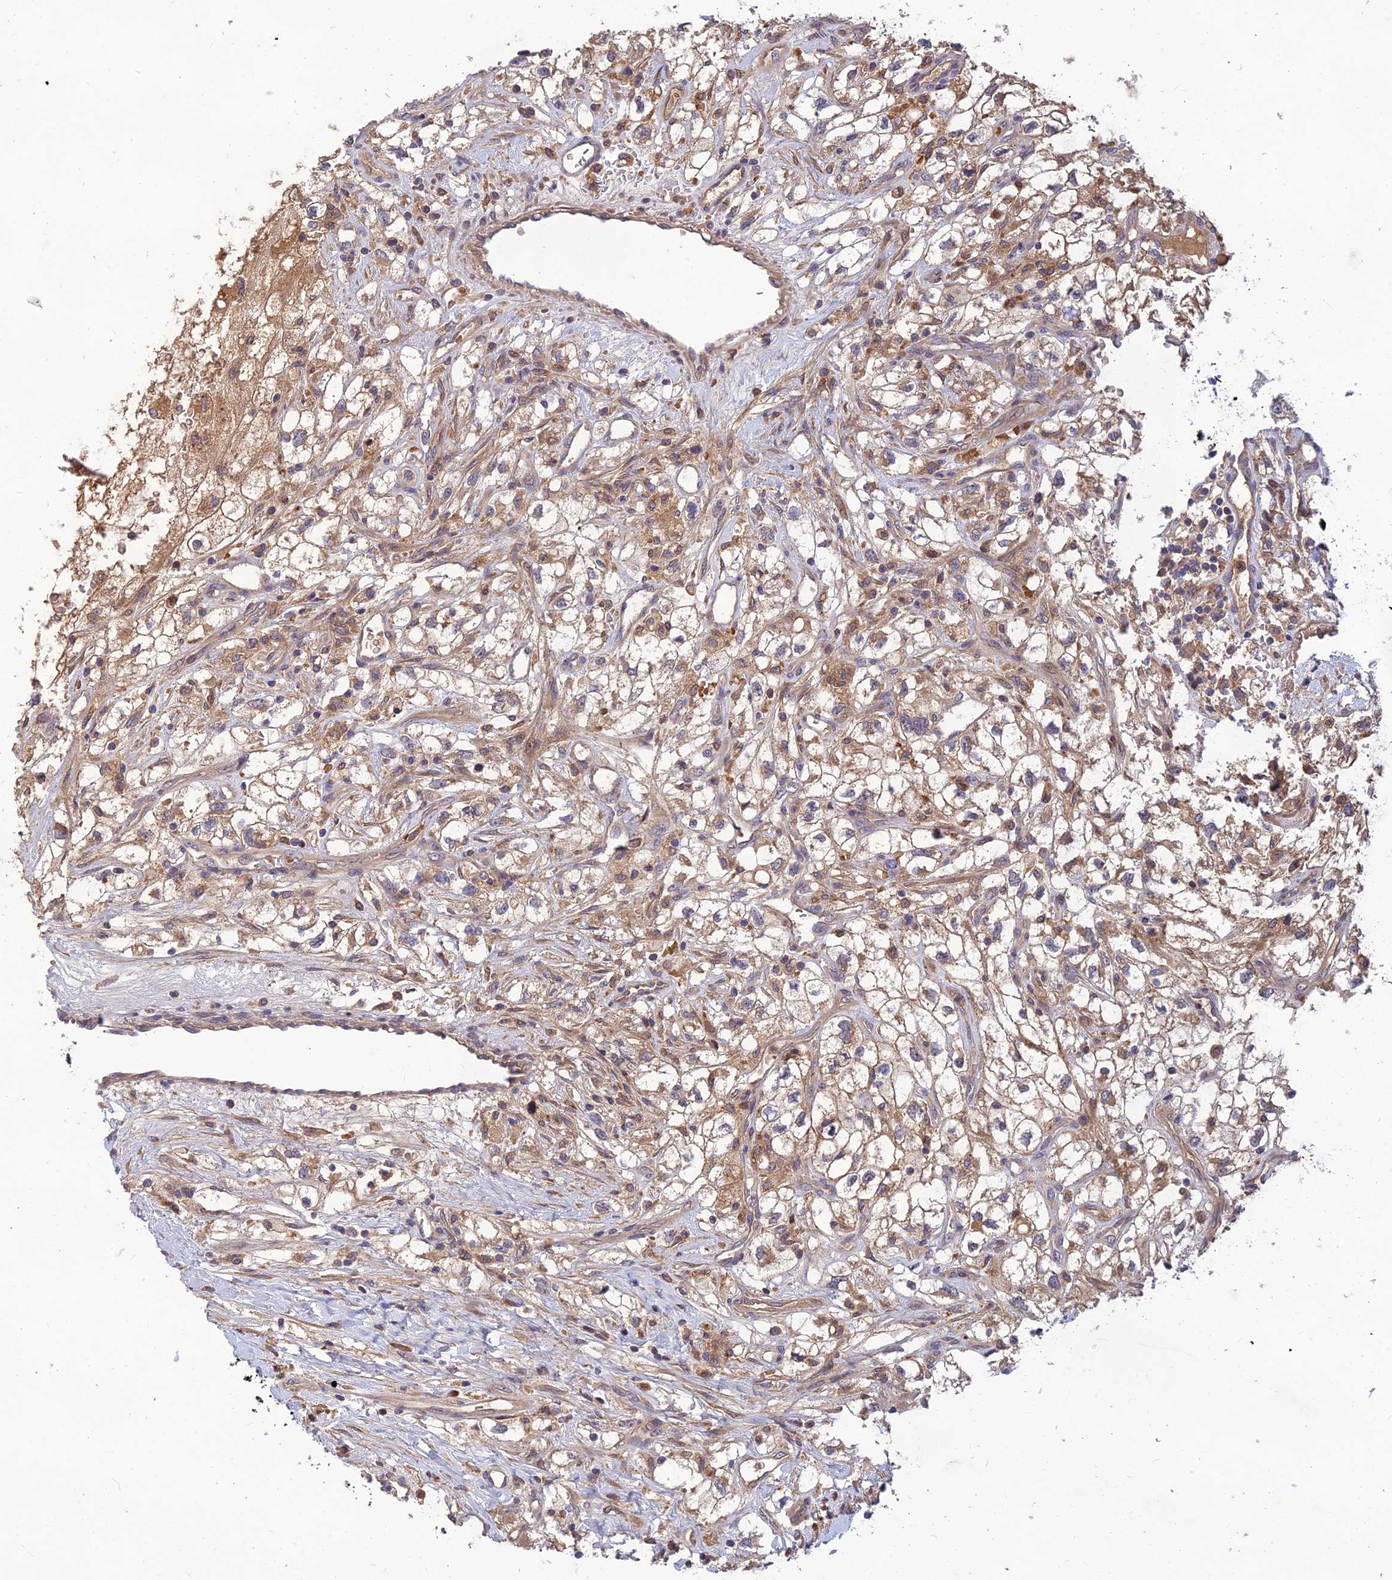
{"staining": {"intensity": "moderate", "quantity": "25%-75%", "location": "cytoplasmic/membranous"}, "tissue": "renal cancer", "cell_type": "Tumor cells", "image_type": "cancer", "snomed": [{"axis": "morphology", "description": "Adenocarcinoma, NOS"}, {"axis": "topography", "description": "Kidney"}], "caption": "Immunohistochemistry (DAB (3,3'-diaminobenzidine)) staining of renal cancer (adenocarcinoma) exhibits moderate cytoplasmic/membranous protein staining in approximately 25%-75% of tumor cells. The protein is stained brown, and the nuclei are stained in blue (DAB IHC with brightfield microscopy, high magnification).", "gene": "FAM151B", "patient": {"sex": "male", "age": 59}}